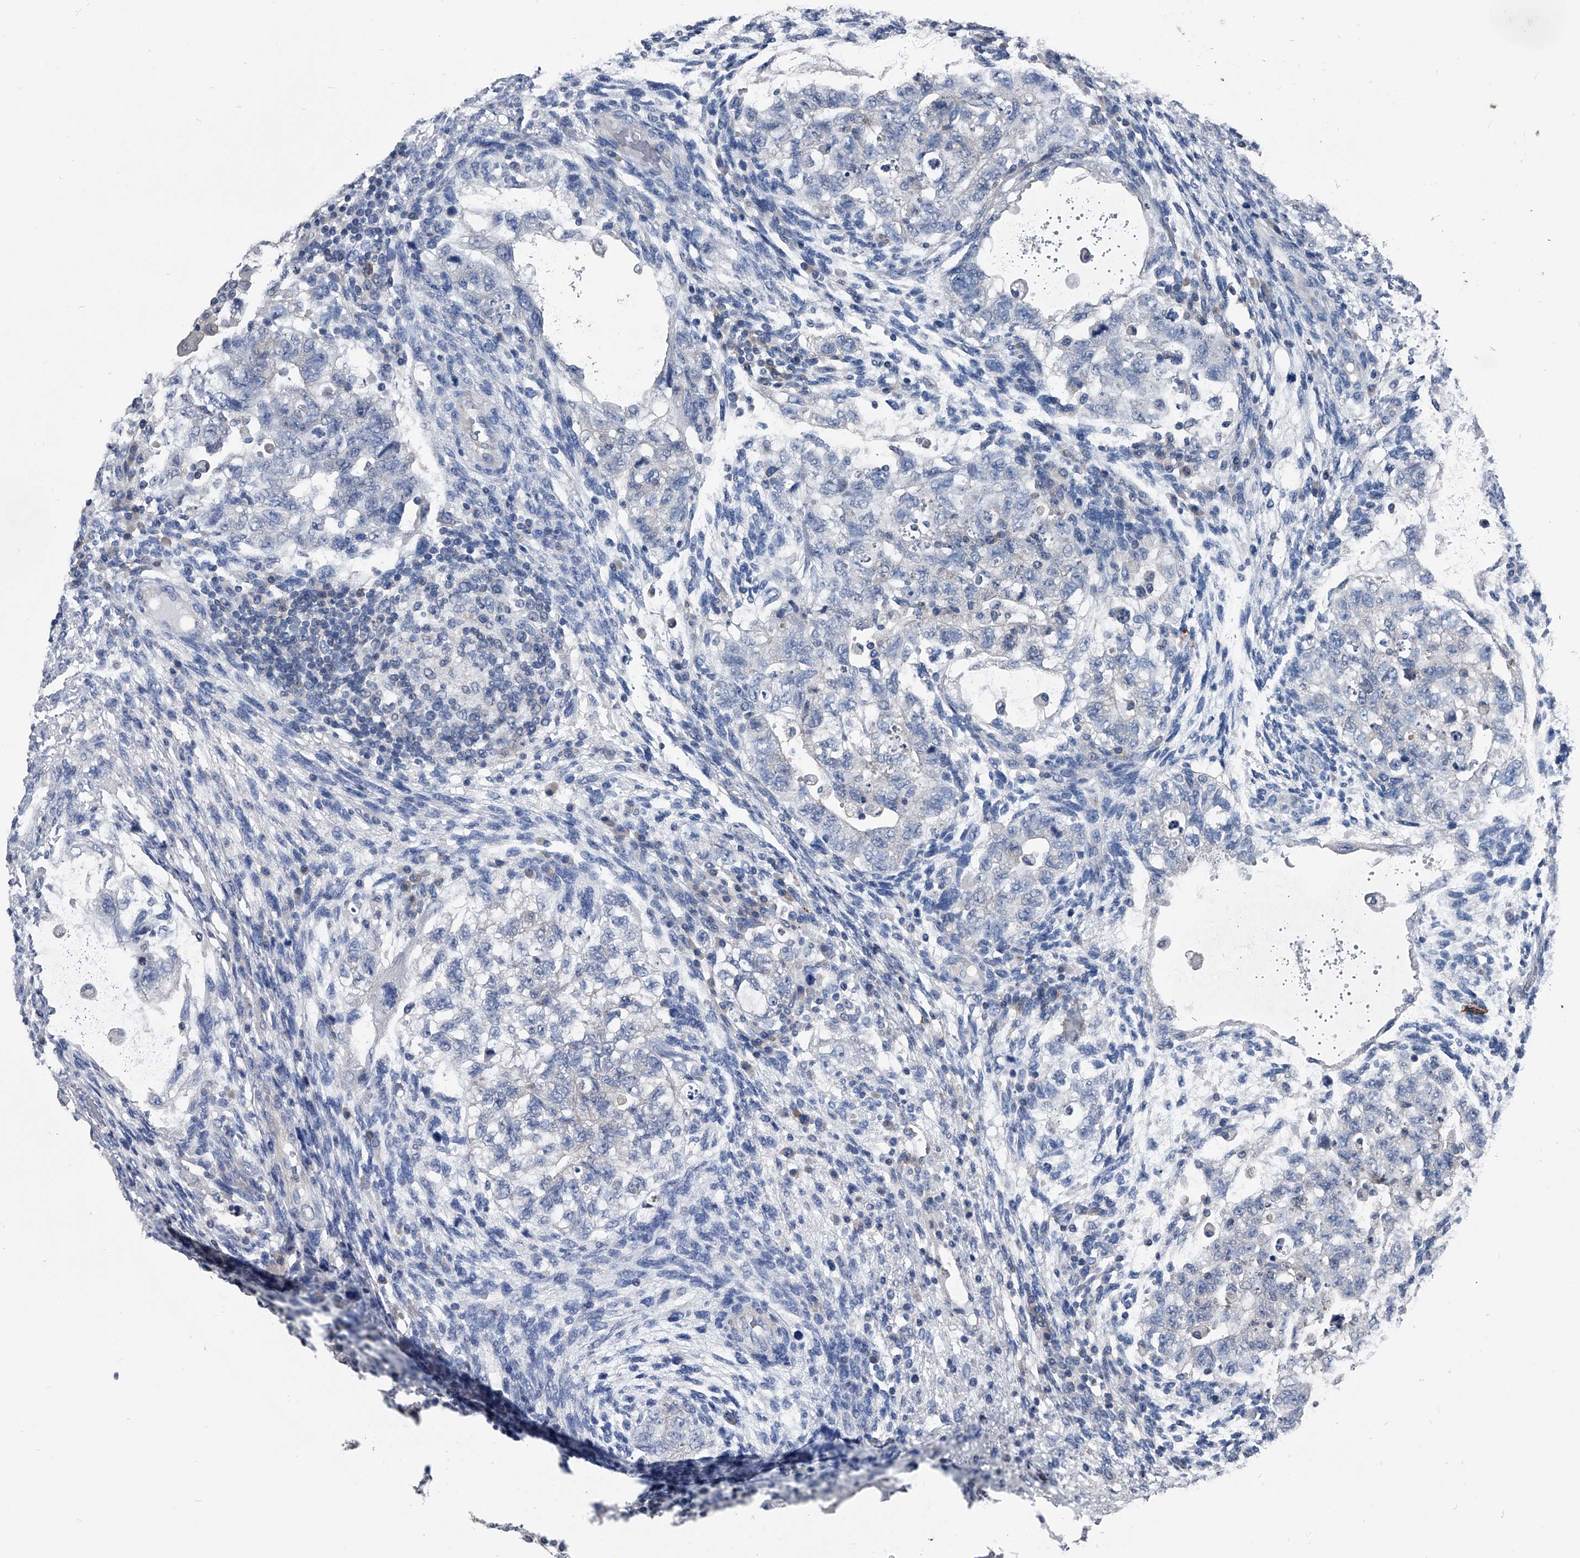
{"staining": {"intensity": "negative", "quantity": "none", "location": "none"}, "tissue": "testis cancer", "cell_type": "Tumor cells", "image_type": "cancer", "snomed": [{"axis": "morphology", "description": "Carcinoma, Embryonal, NOS"}, {"axis": "topography", "description": "Testis"}], "caption": "Tumor cells show no significant protein expression in embryonal carcinoma (testis).", "gene": "KIF13A", "patient": {"sex": "male", "age": 36}}